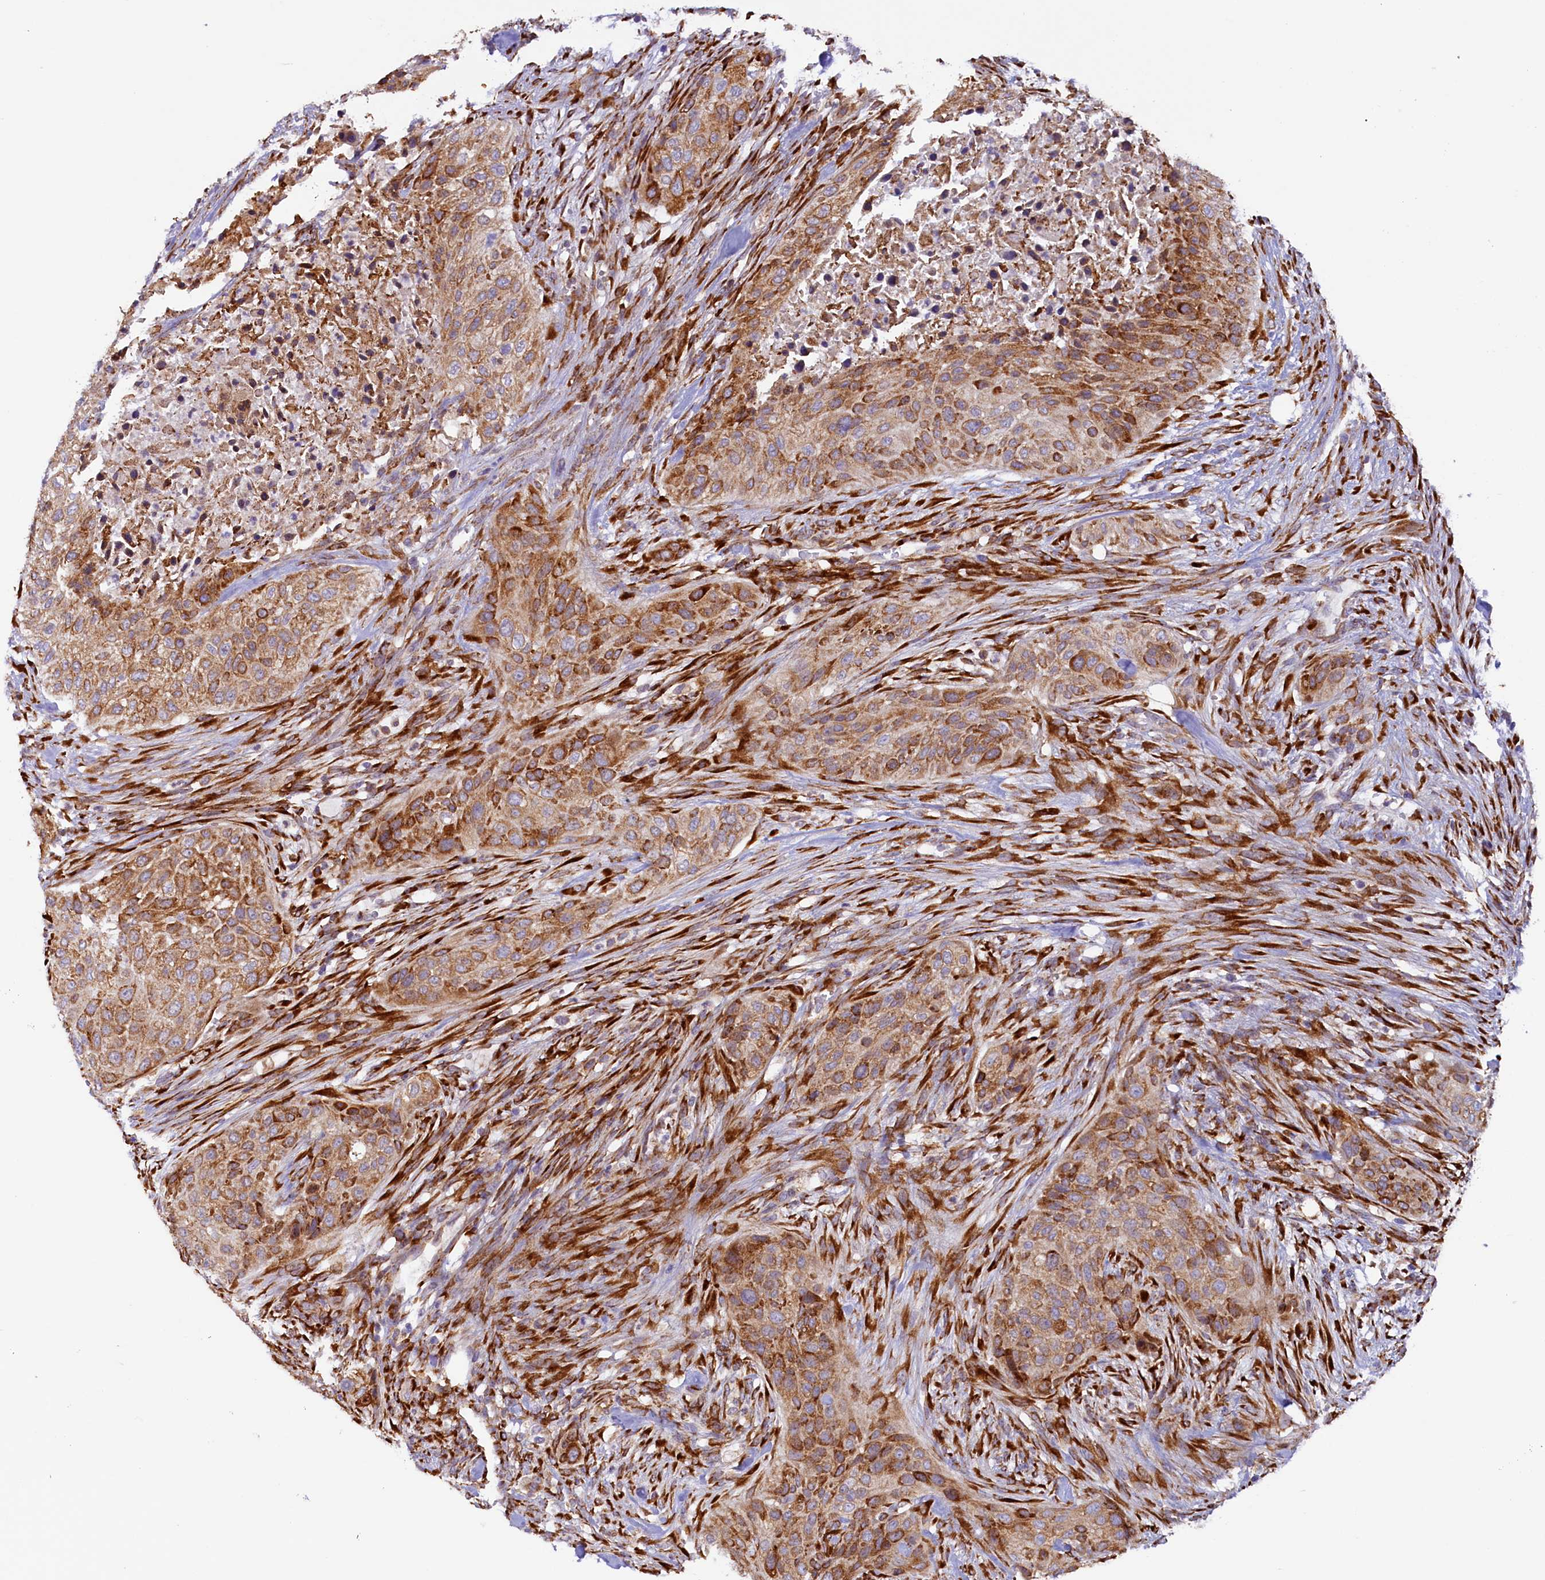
{"staining": {"intensity": "strong", "quantity": ">75%", "location": "cytoplasmic/membranous"}, "tissue": "urothelial cancer", "cell_type": "Tumor cells", "image_type": "cancer", "snomed": [{"axis": "morphology", "description": "Urothelial carcinoma, High grade"}, {"axis": "topography", "description": "Urinary bladder"}], "caption": "Brown immunohistochemical staining in urothelial cancer shows strong cytoplasmic/membranous positivity in approximately >75% of tumor cells.", "gene": "SSC5D", "patient": {"sex": "male", "age": 35}}